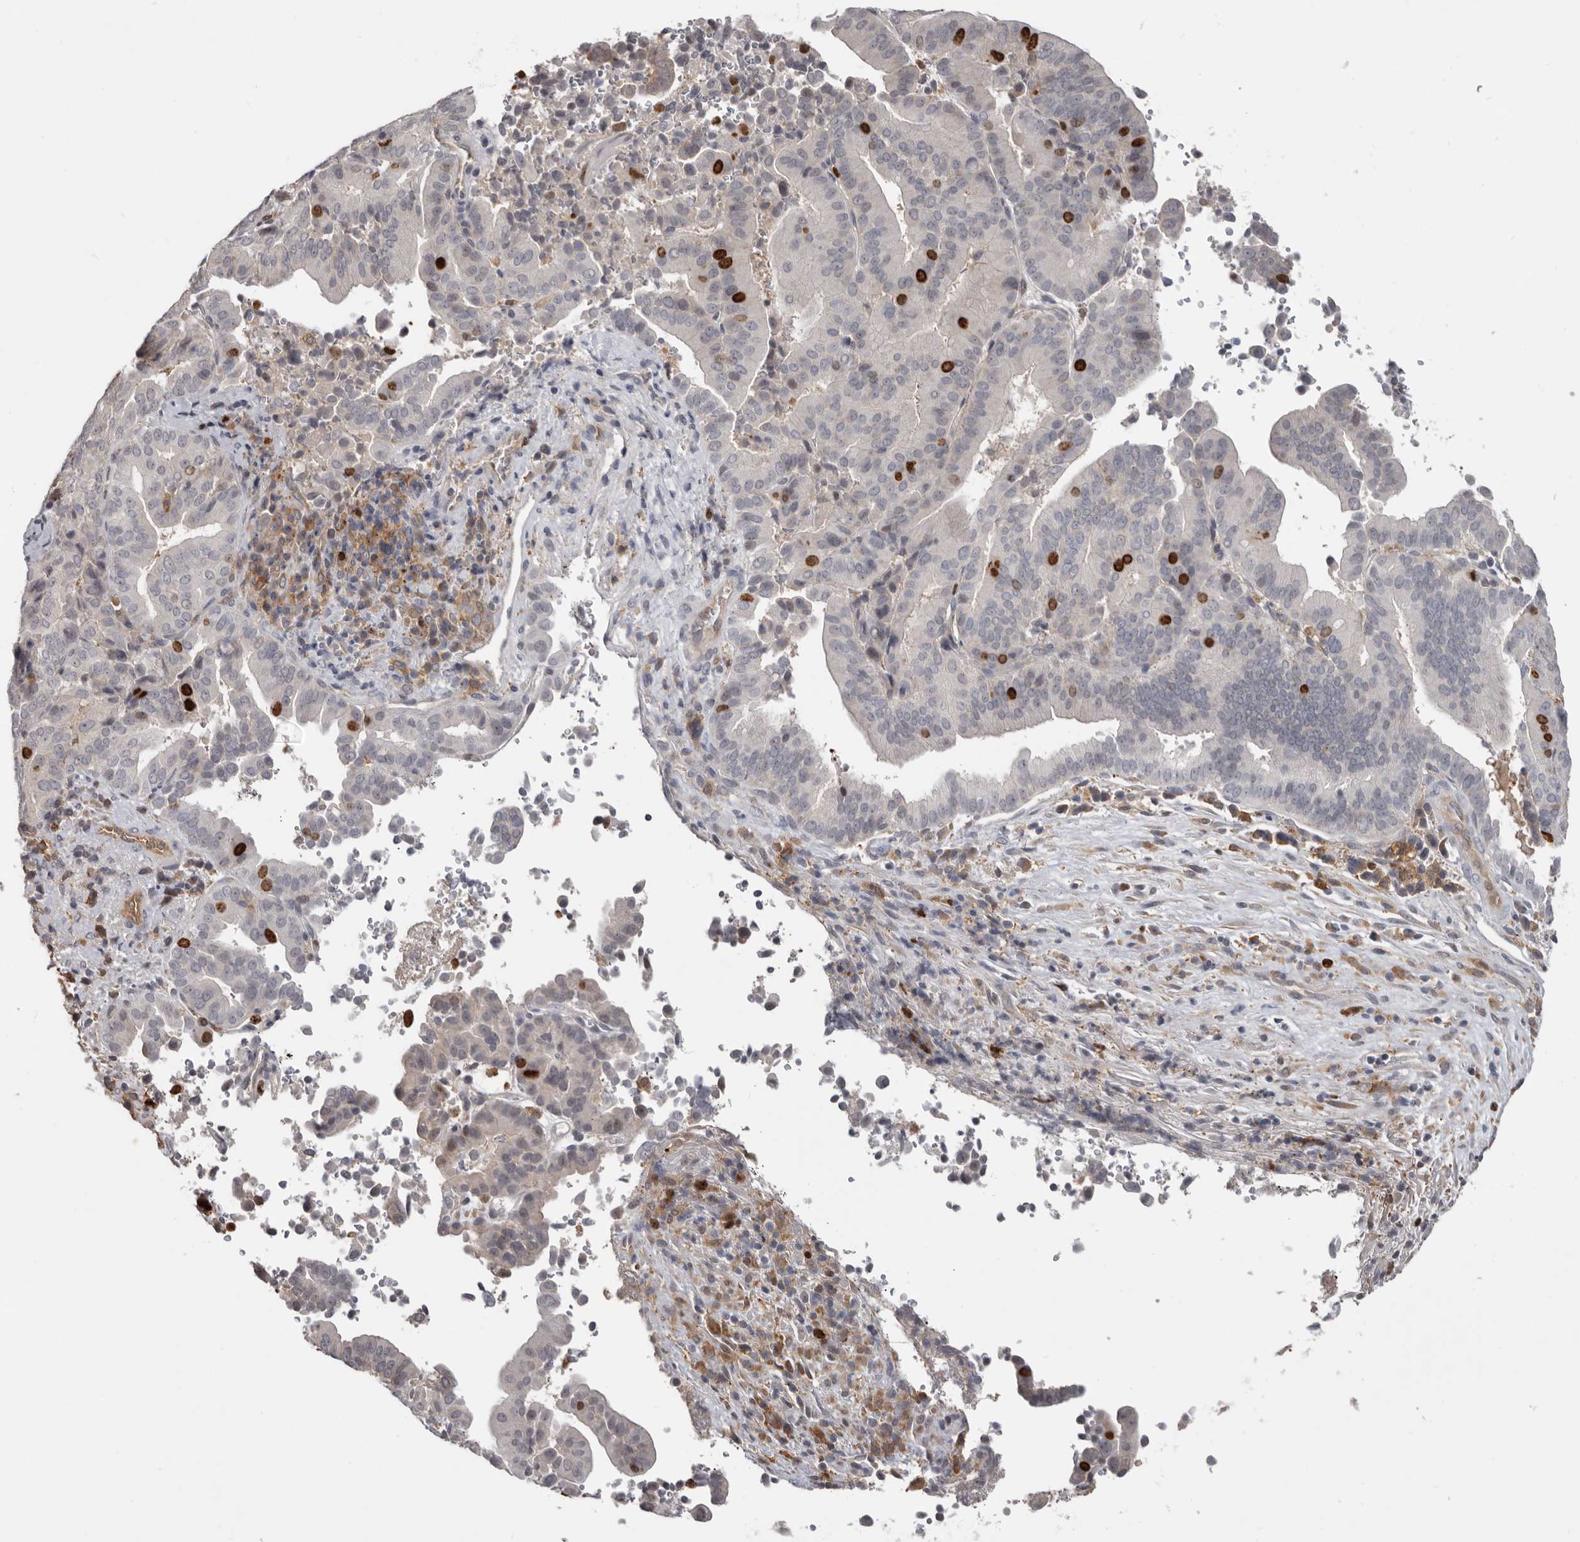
{"staining": {"intensity": "strong", "quantity": "<25%", "location": "nuclear"}, "tissue": "liver cancer", "cell_type": "Tumor cells", "image_type": "cancer", "snomed": [{"axis": "morphology", "description": "Cholangiocarcinoma"}, {"axis": "topography", "description": "Liver"}], "caption": "Protein staining of liver cancer (cholangiocarcinoma) tissue shows strong nuclear positivity in about <25% of tumor cells.", "gene": "CDCA8", "patient": {"sex": "female", "age": 75}}